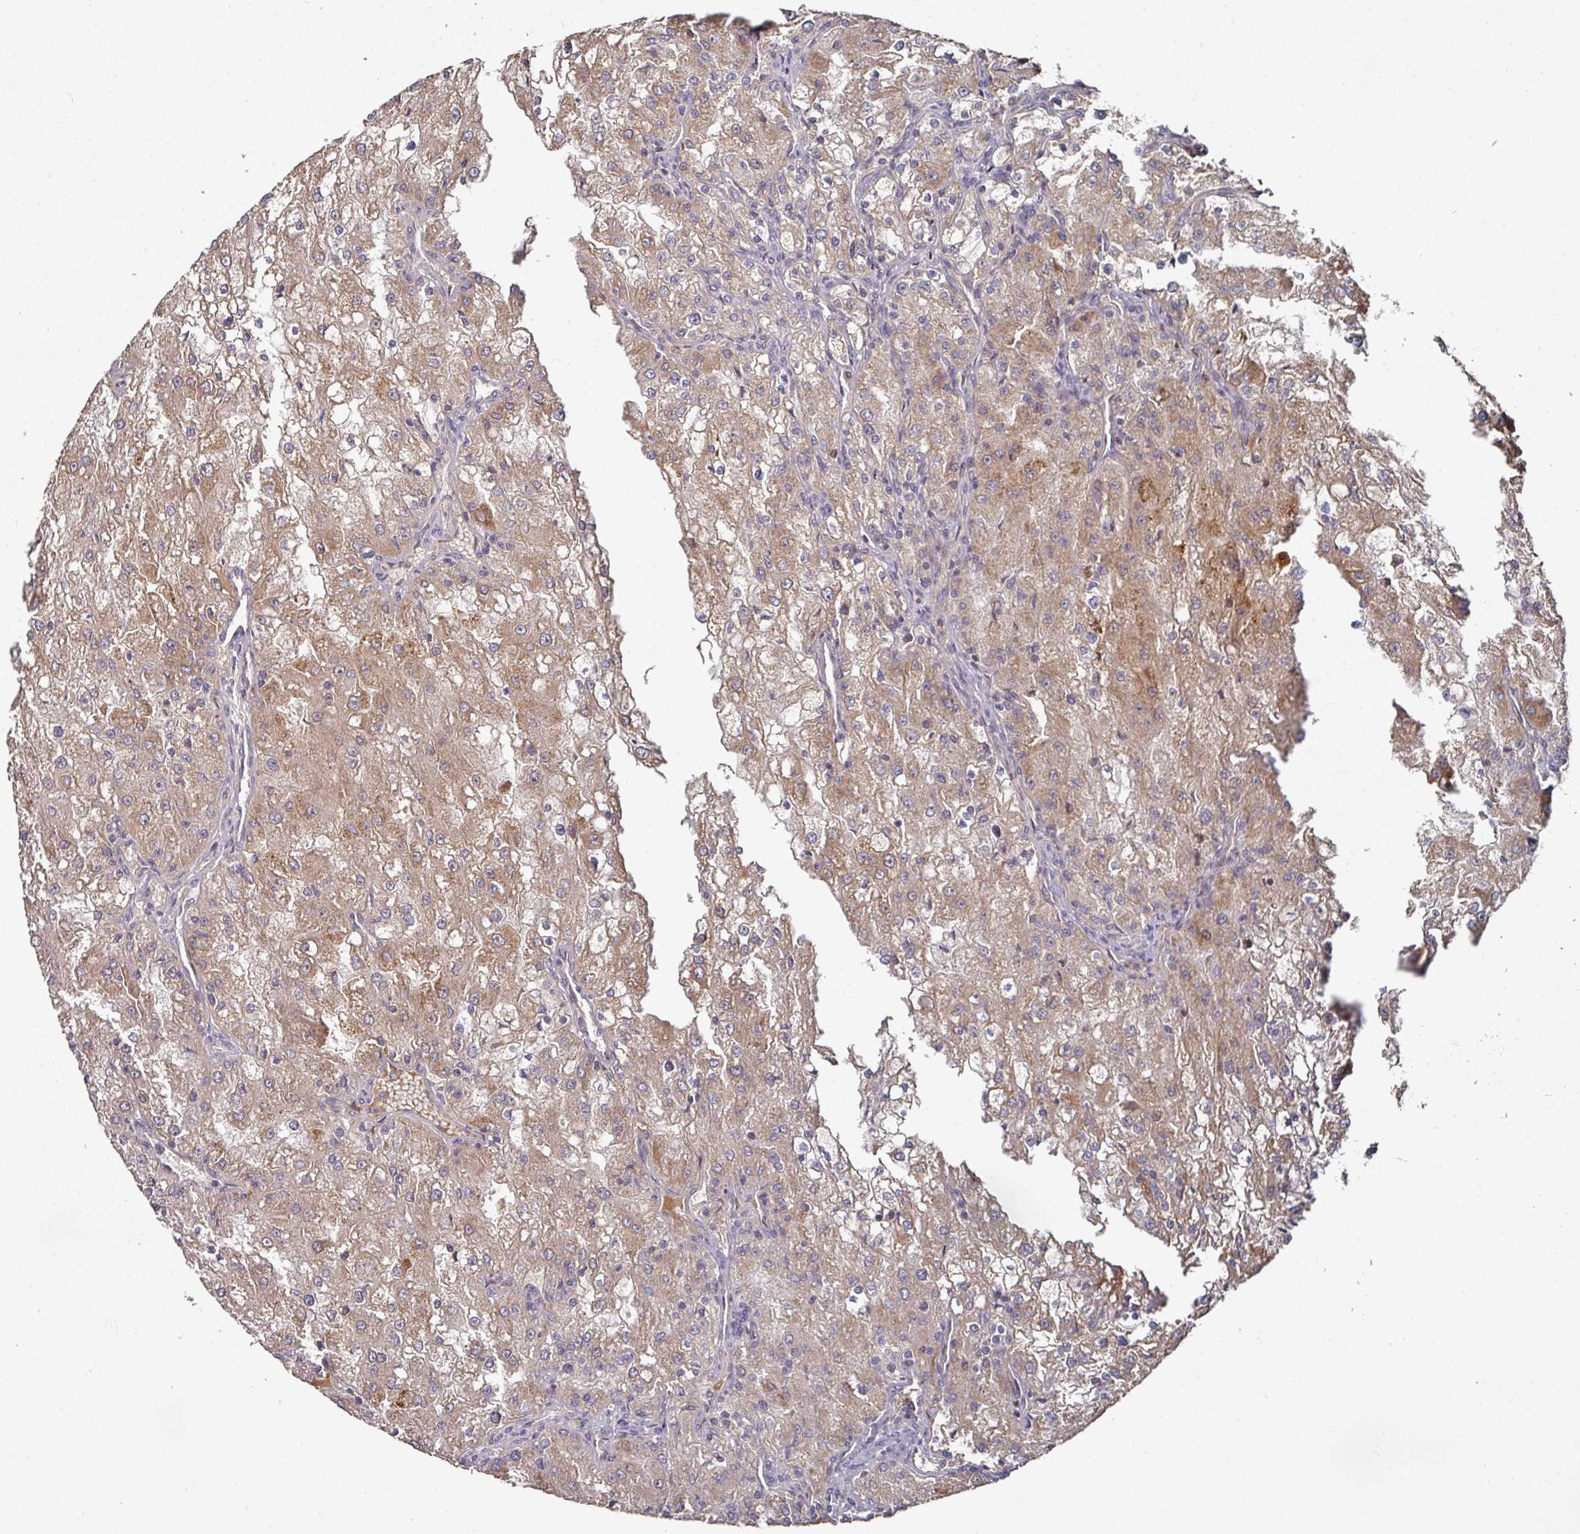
{"staining": {"intensity": "moderate", "quantity": ">75%", "location": "cytoplasmic/membranous"}, "tissue": "renal cancer", "cell_type": "Tumor cells", "image_type": "cancer", "snomed": [{"axis": "morphology", "description": "Adenocarcinoma, NOS"}, {"axis": "topography", "description": "Kidney"}], "caption": "Tumor cells display medium levels of moderate cytoplasmic/membranous positivity in approximately >75% of cells in renal adenocarcinoma.", "gene": "DNAJC7", "patient": {"sex": "female", "age": 74}}